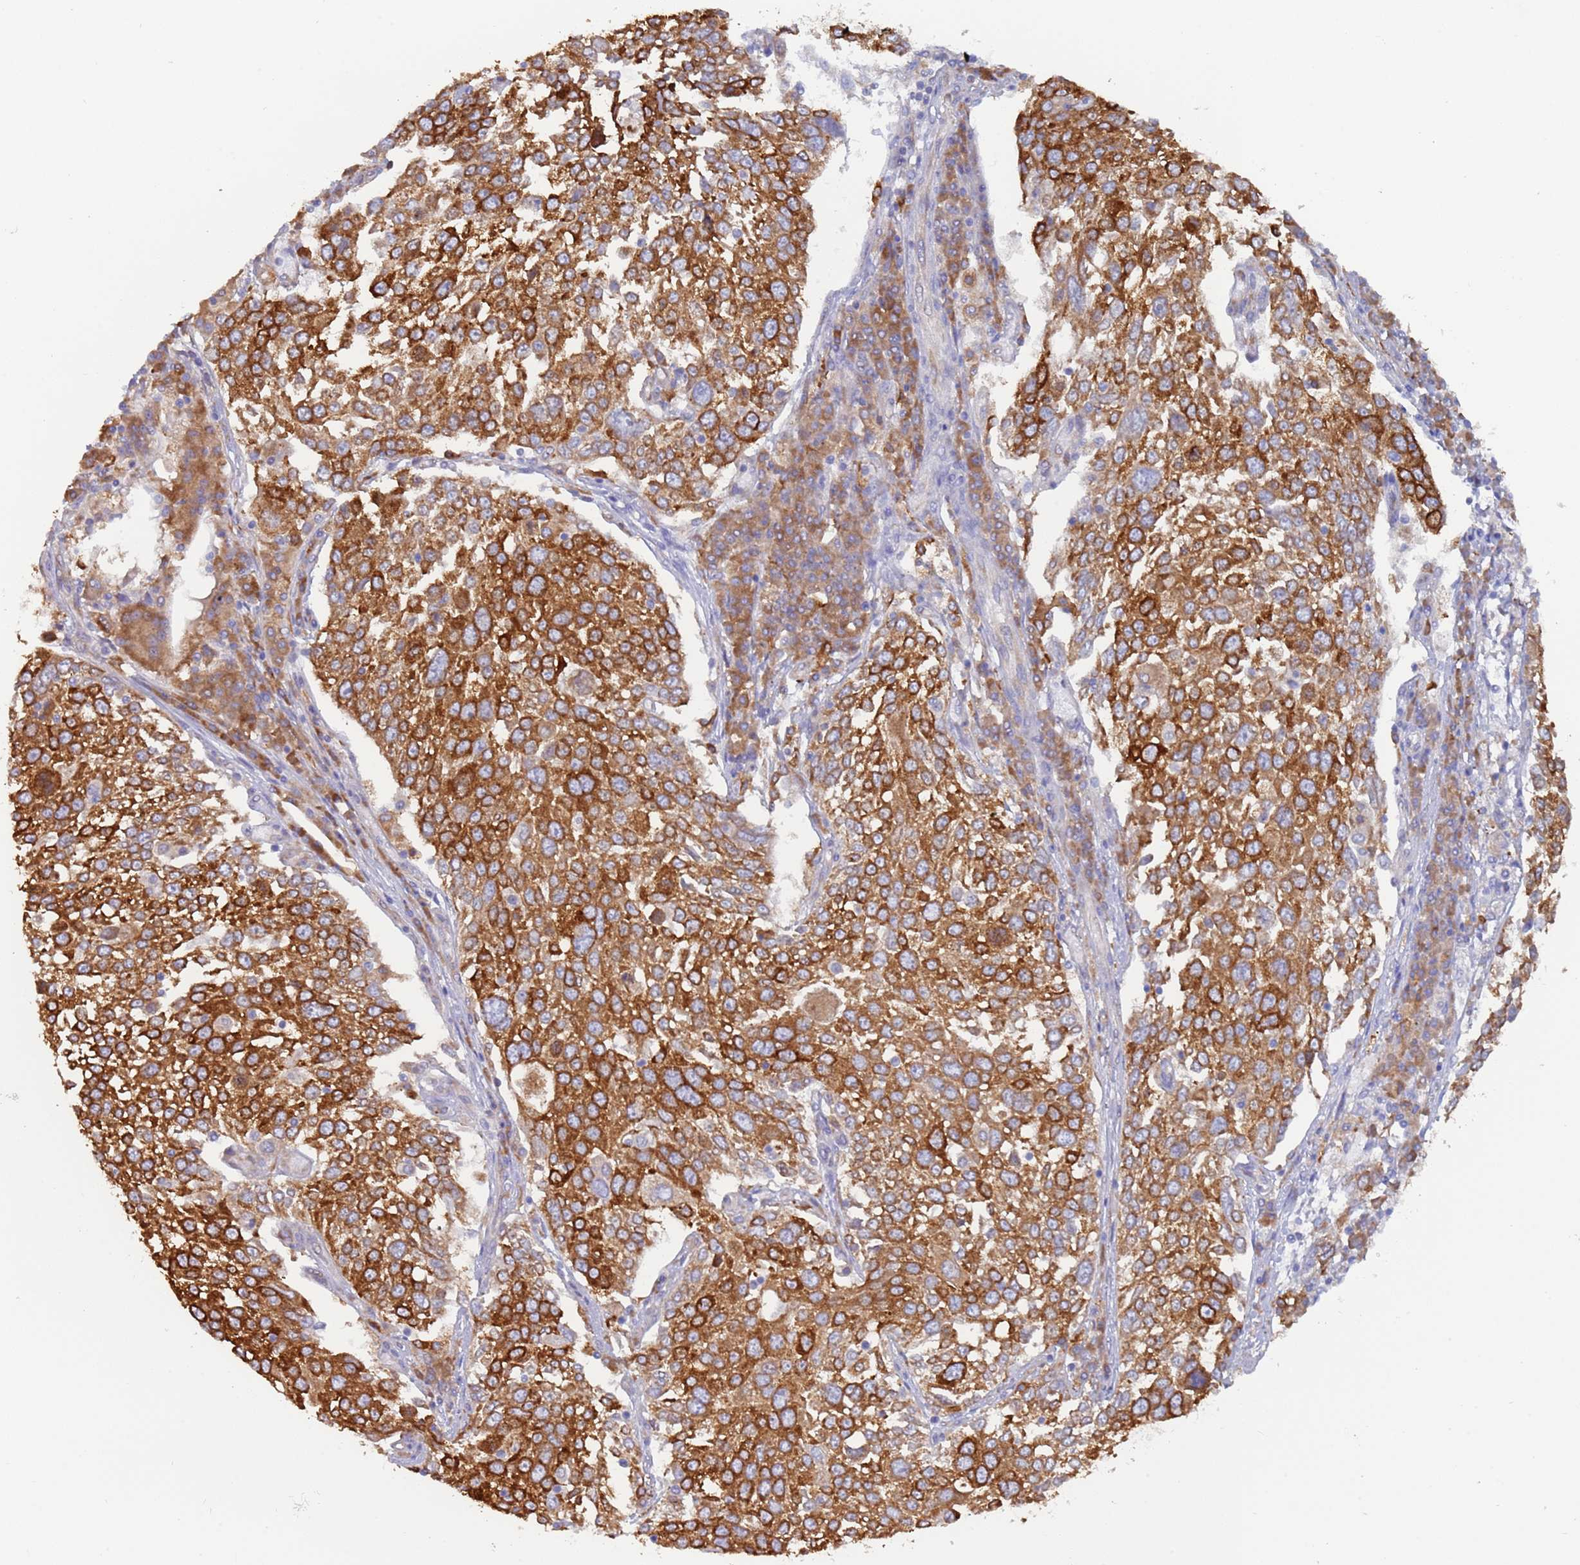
{"staining": {"intensity": "strong", "quantity": ">75%", "location": "cytoplasmic/membranous"}, "tissue": "lung cancer", "cell_type": "Tumor cells", "image_type": "cancer", "snomed": [{"axis": "morphology", "description": "Squamous cell carcinoma, NOS"}, {"axis": "topography", "description": "Lung"}], "caption": "Human squamous cell carcinoma (lung) stained for a protein (brown) reveals strong cytoplasmic/membranous positive positivity in approximately >75% of tumor cells.", "gene": "ZNF844", "patient": {"sex": "male", "age": 65}}